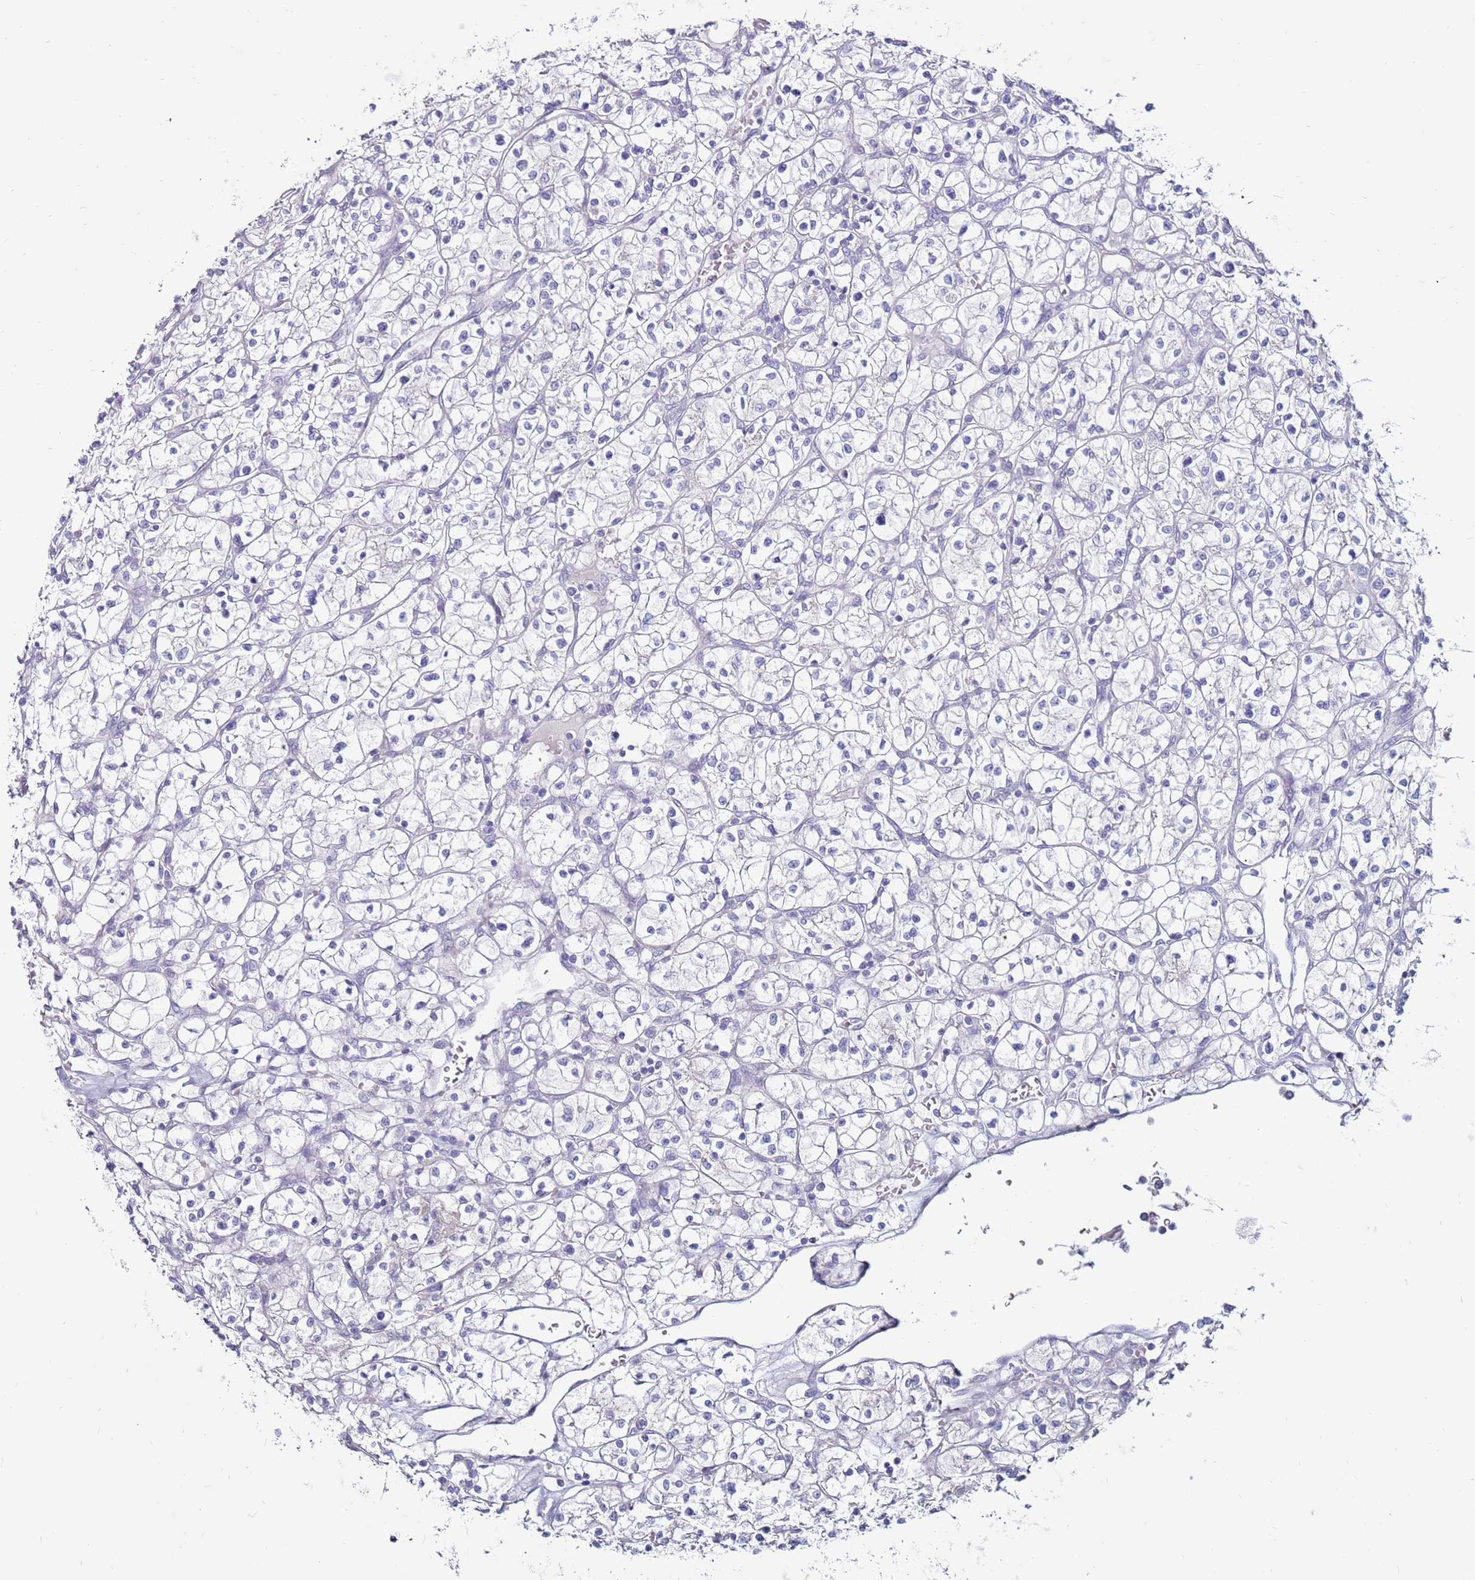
{"staining": {"intensity": "negative", "quantity": "none", "location": "none"}, "tissue": "renal cancer", "cell_type": "Tumor cells", "image_type": "cancer", "snomed": [{"axis": "morphology", "description": "Adenocarcinoma, NOS"}, {"axis": "topography", "description": "Kidney"}], "caption": "Immunohistochemistry of renal cancer (adenocarcinoma) exhibits no staining in tumor cells.", "gene": "GPN3", "patient": {"sex": "female", "age": 64}}